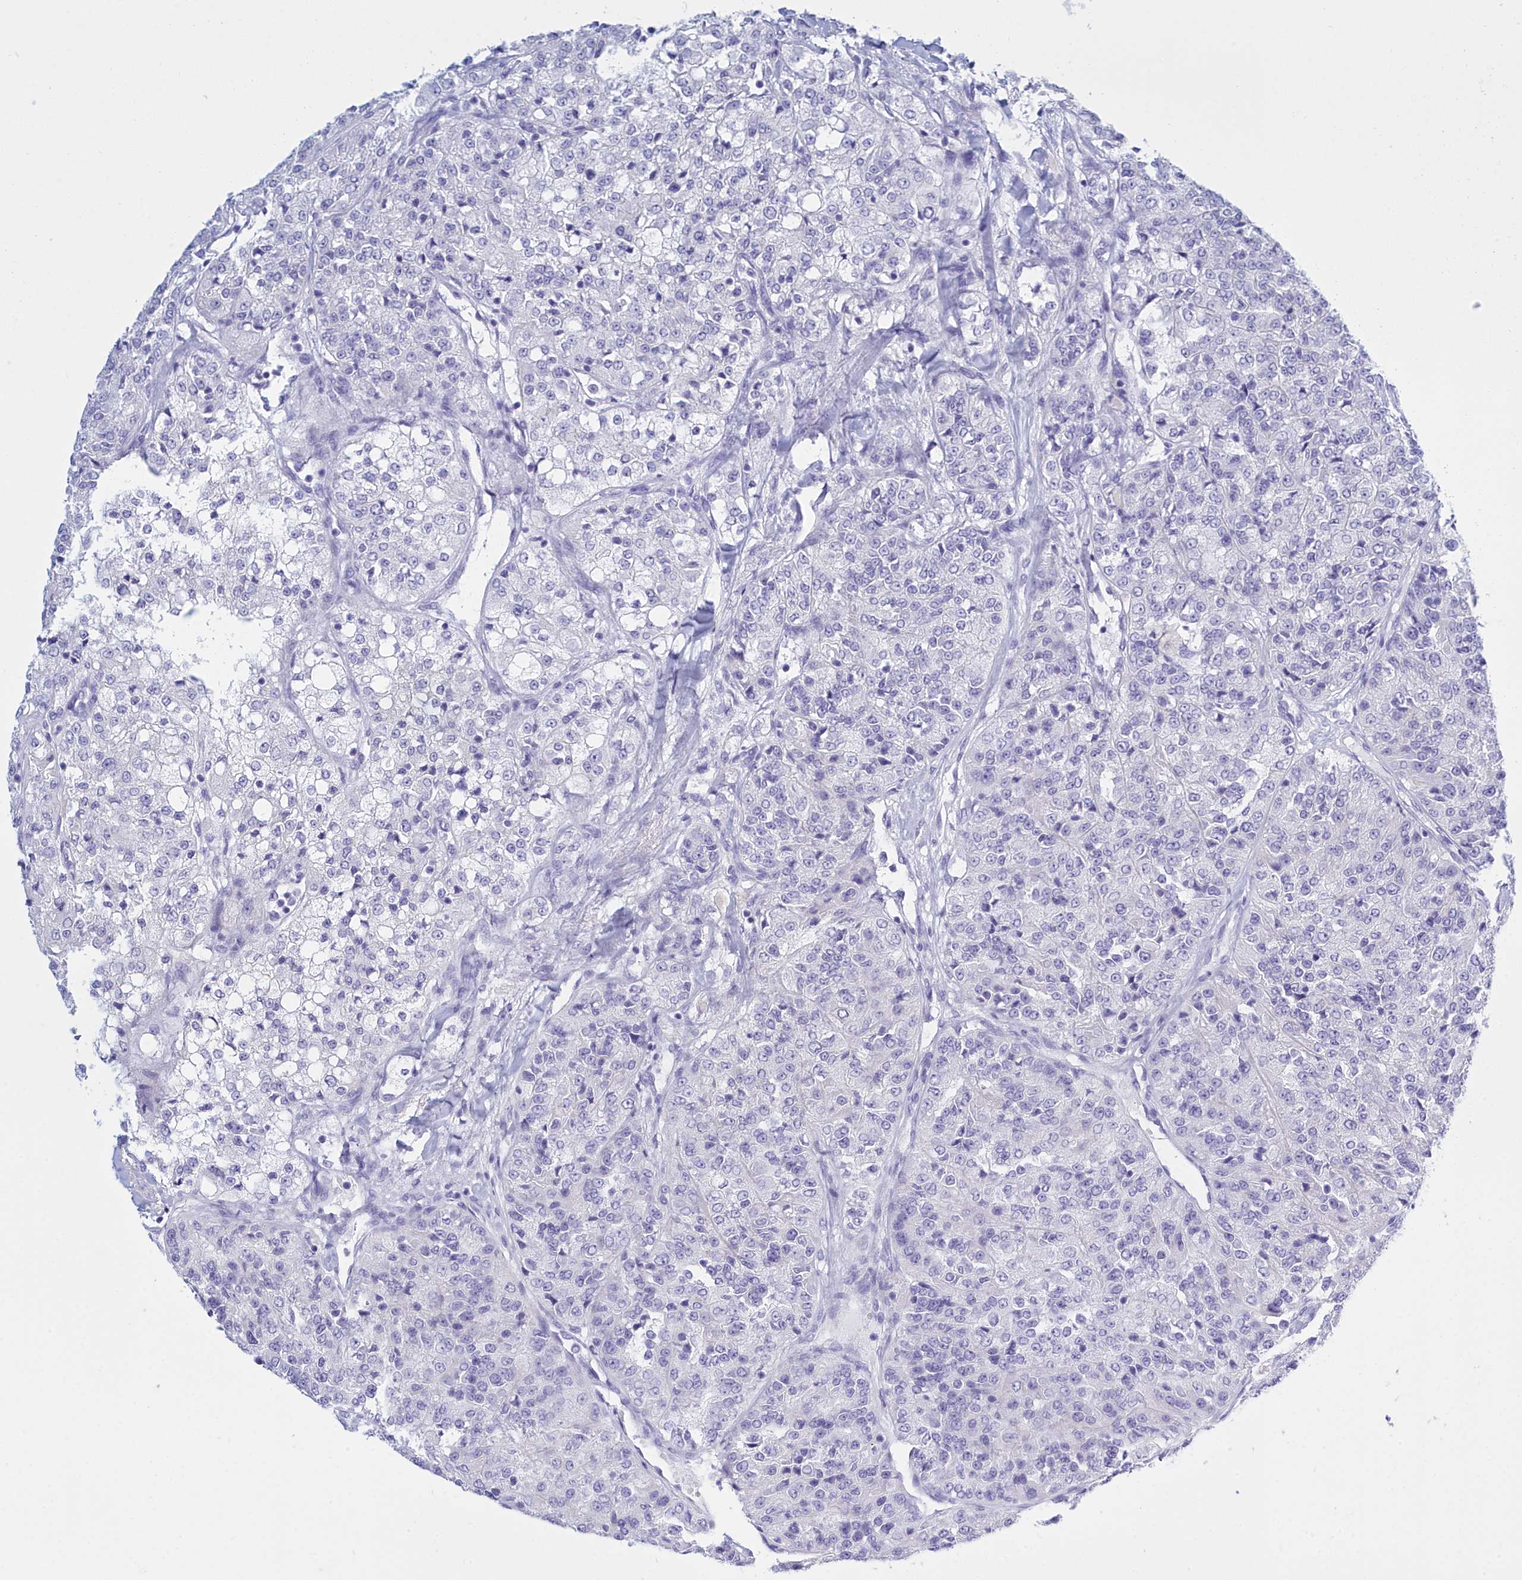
{"staining": {"intensity": "negative", "quantity": "none", "location": "none"}, "tissue": "renal cancer", "cell_type": "Tumor cells", "image_type": "cancer", "snomed": [{"axis": "morphology", "description": "Adenocarcinoma, NOS"}, {"axis": "topography", "description": "Kidney"}], "caption": "There is no significant expression in tumor cells of renal adenocarcinoma. Brightfield microscopy of IHC stained with DAB (brown) and hematoxylin (blue), captured at high magnification.", "gene": "TMEM97", "patient": {"sex": "female", "age": 63}}